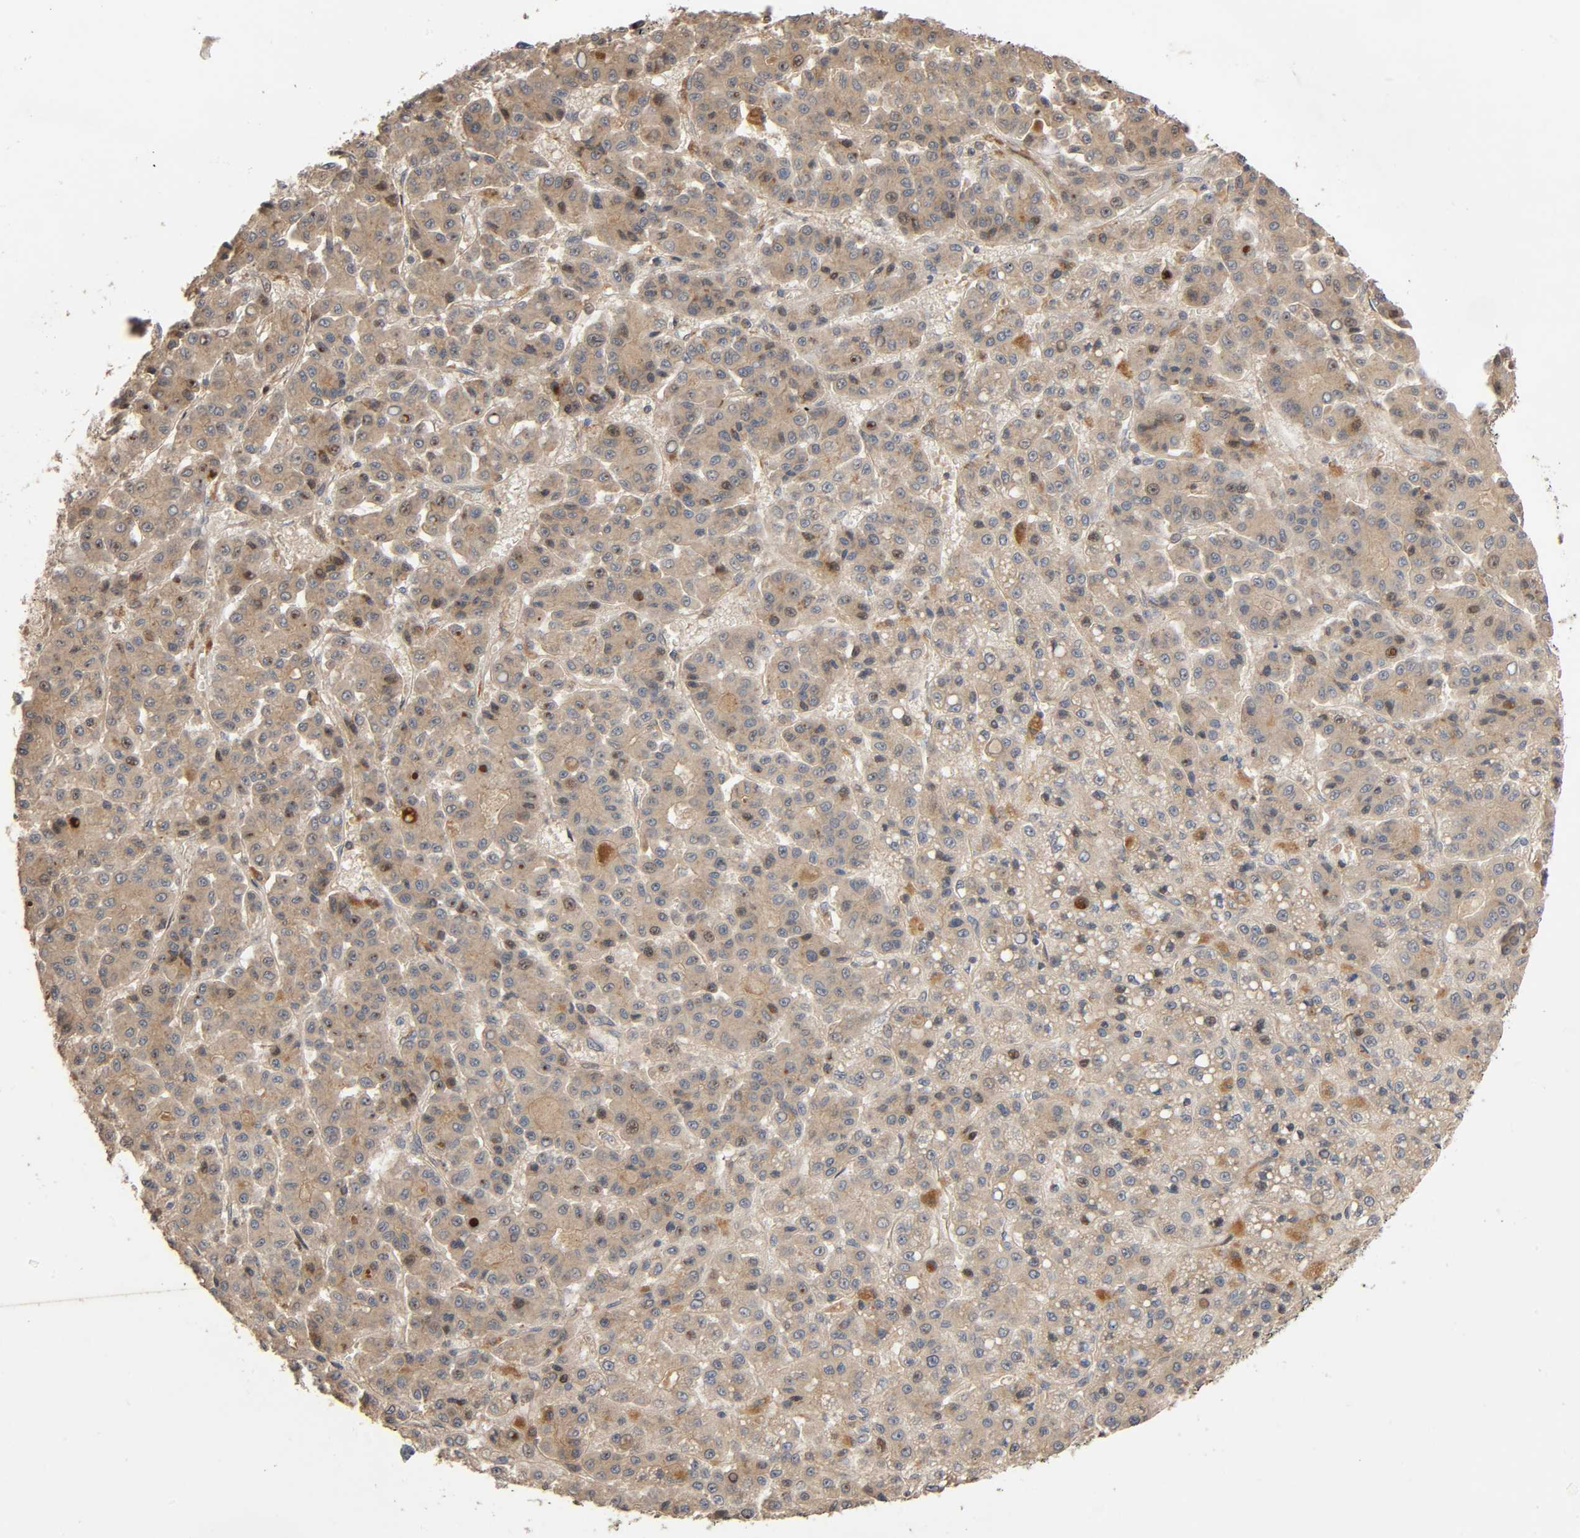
{"staining": {"intensity": "weak", "quantity": ">75%", "location": "cytoplasmic/membranous"}, "tissue": "liver cancer", "cell_type": "Tumor cells", "image_type": "cancer", "snomed": [{"axis": "morphology", "description": "Carcinoma, Hepatocellular, NOS"}, {"axis": "topography", "description": "Liver"}], "caption": "Human liver hepatocellular carcinoma stained with a protein marker shows weak staining in tumor cells.", "gene": "SGSM1", "patient": {"sex": "male", "age": 70}}